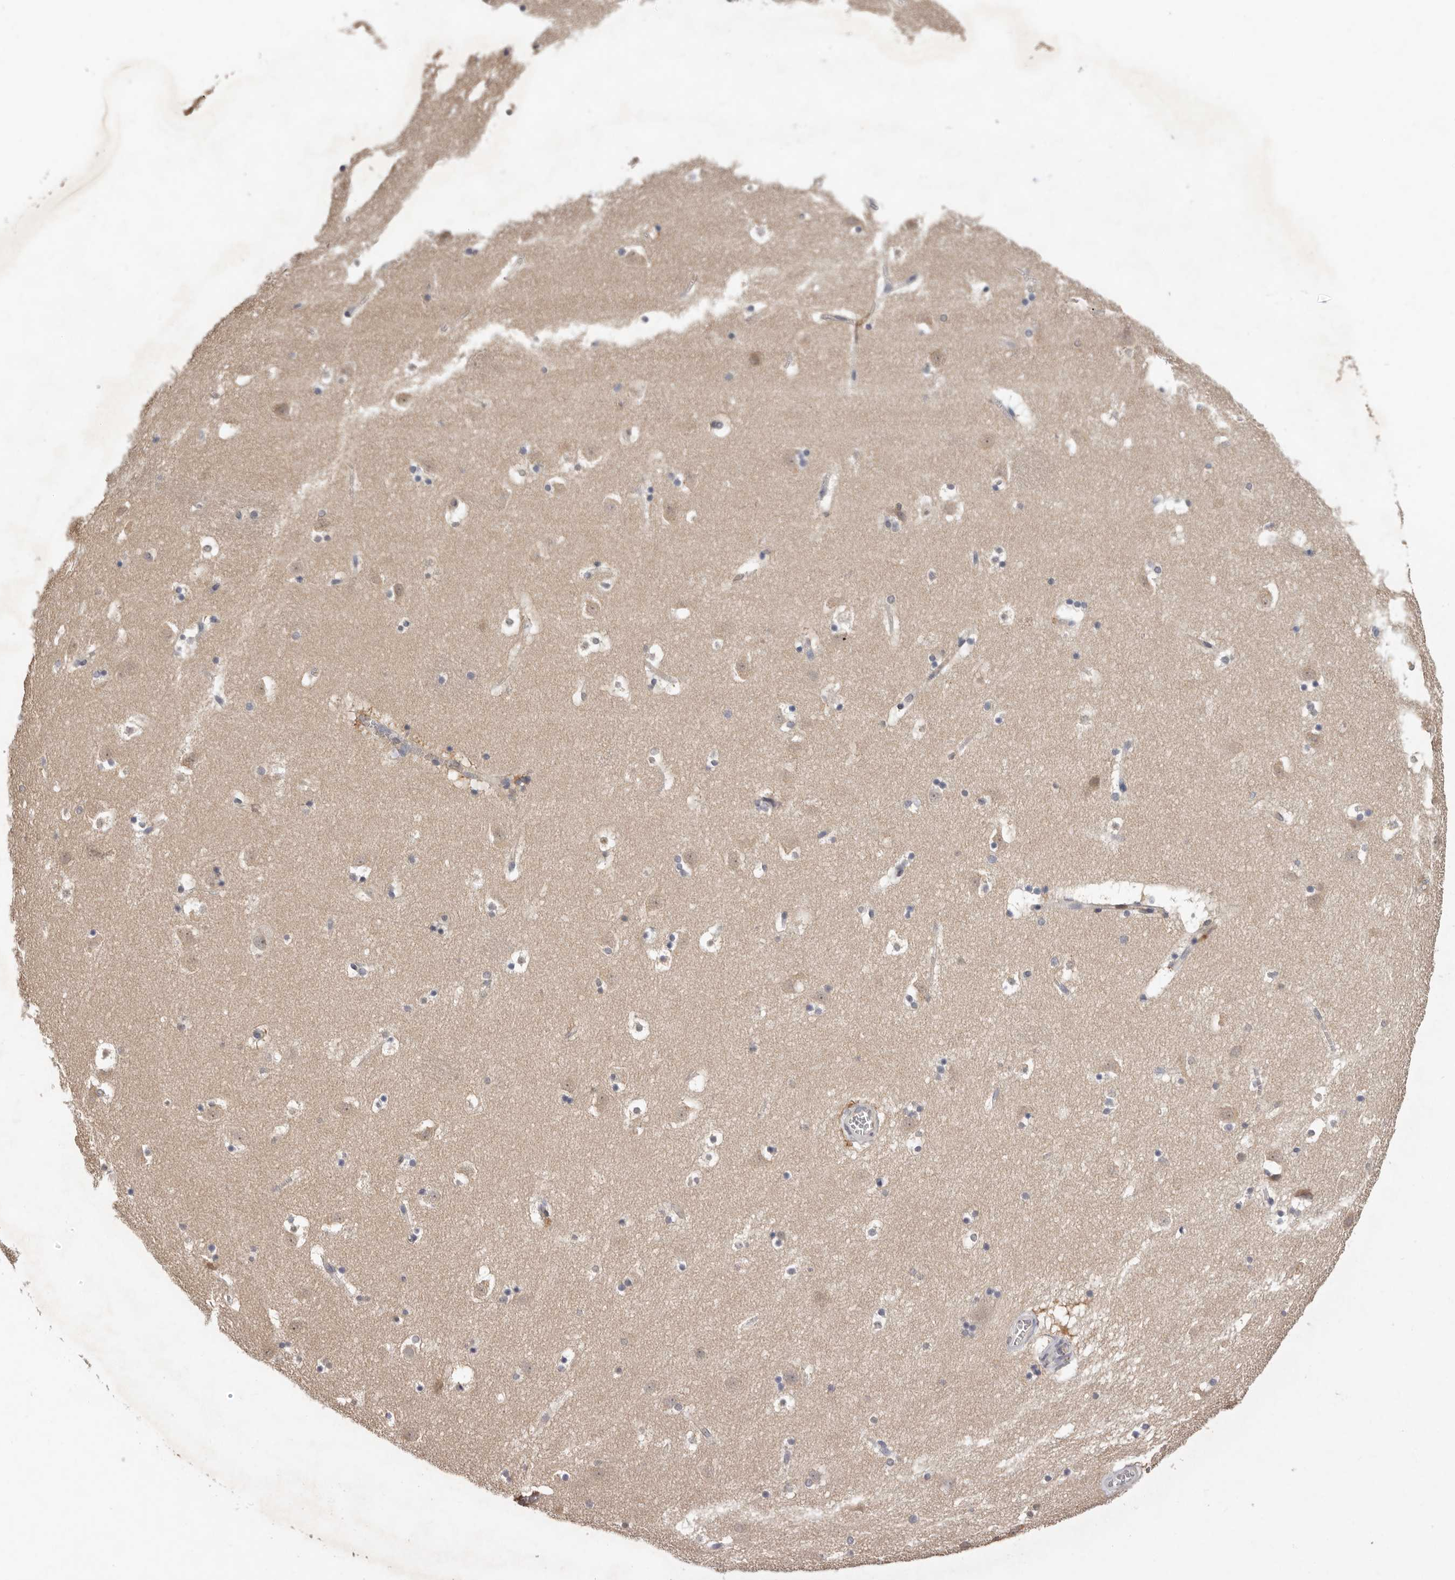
{"staining": {"intensity": "weak", "quantity": "<25%", "location": "cytoplasmic/membranous"}, "tissue": "caudate", "cell_type": "Glial cells", "image_type": "normal", "snomed": [{"axis": "morphology", "description": "Normal tissue, NOS"}, {"axis": "topography", "description": "Lateral ventricle wall"}], "caption": "Unremarkable caudate was stained to show a protein in brown. There is no significant expression in glial cells.", "gene": "SULT1E1", "patient": {"sex": "male", "age": 45}}